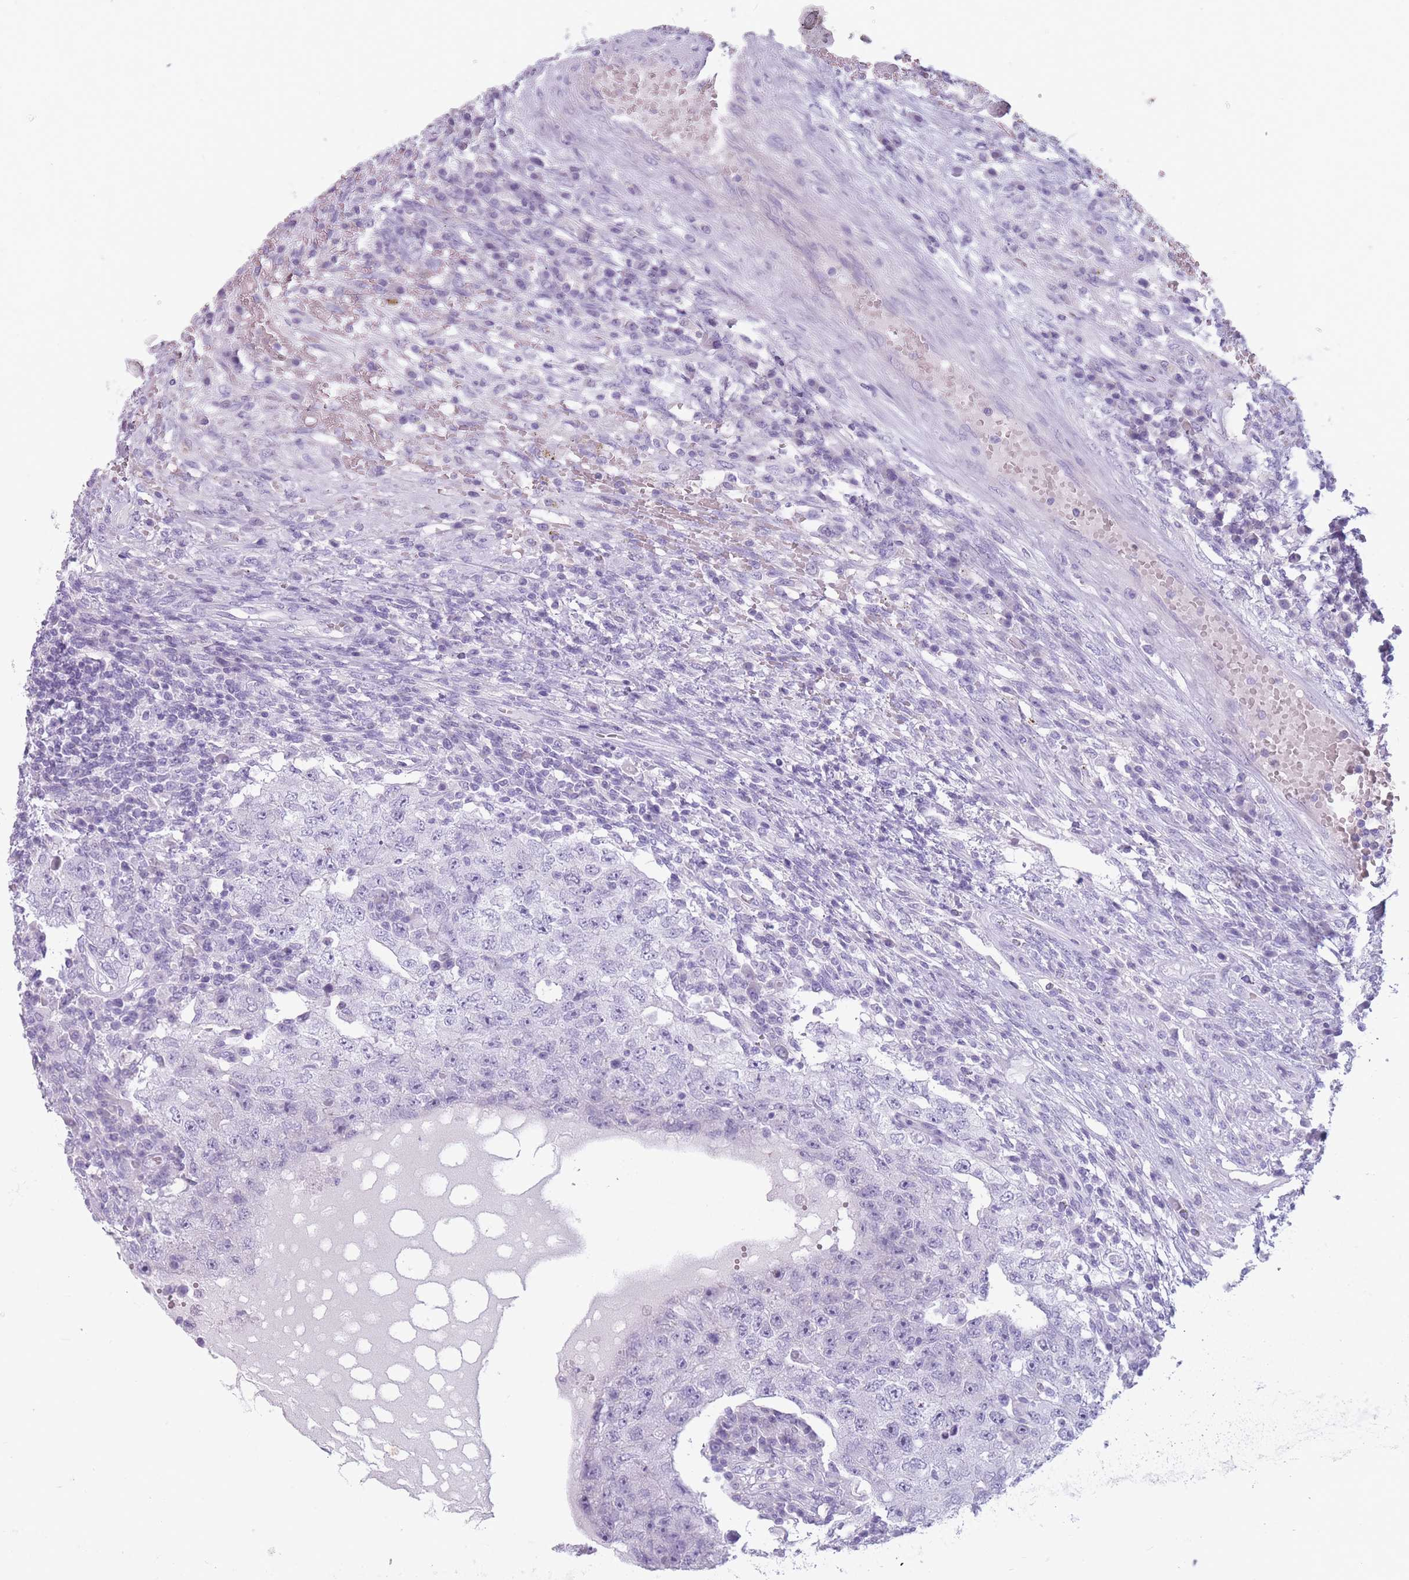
{"staining": {"intensity": "negative", "quantity": "none", "location": "none"}, "tissue": "testis cancer", "cell_type": "Tumor cells", "image_type": "cancer", "snomed": [{"axis": "morphology", "description": "Carcinoma, Embryonal, NOS"}, {"axis": "topography", "description": "Testis"}], "caption": "Testis cancer (embryonal carcinoma) was stained to show a protein in brown. There is no significant staining in tumor cells. The staining is performed using DAB brown chromogen with nuclei counter-stained in using hematoxylin.", "gene": "CCNO", "patient": {"sex": "male", "age": 26}}